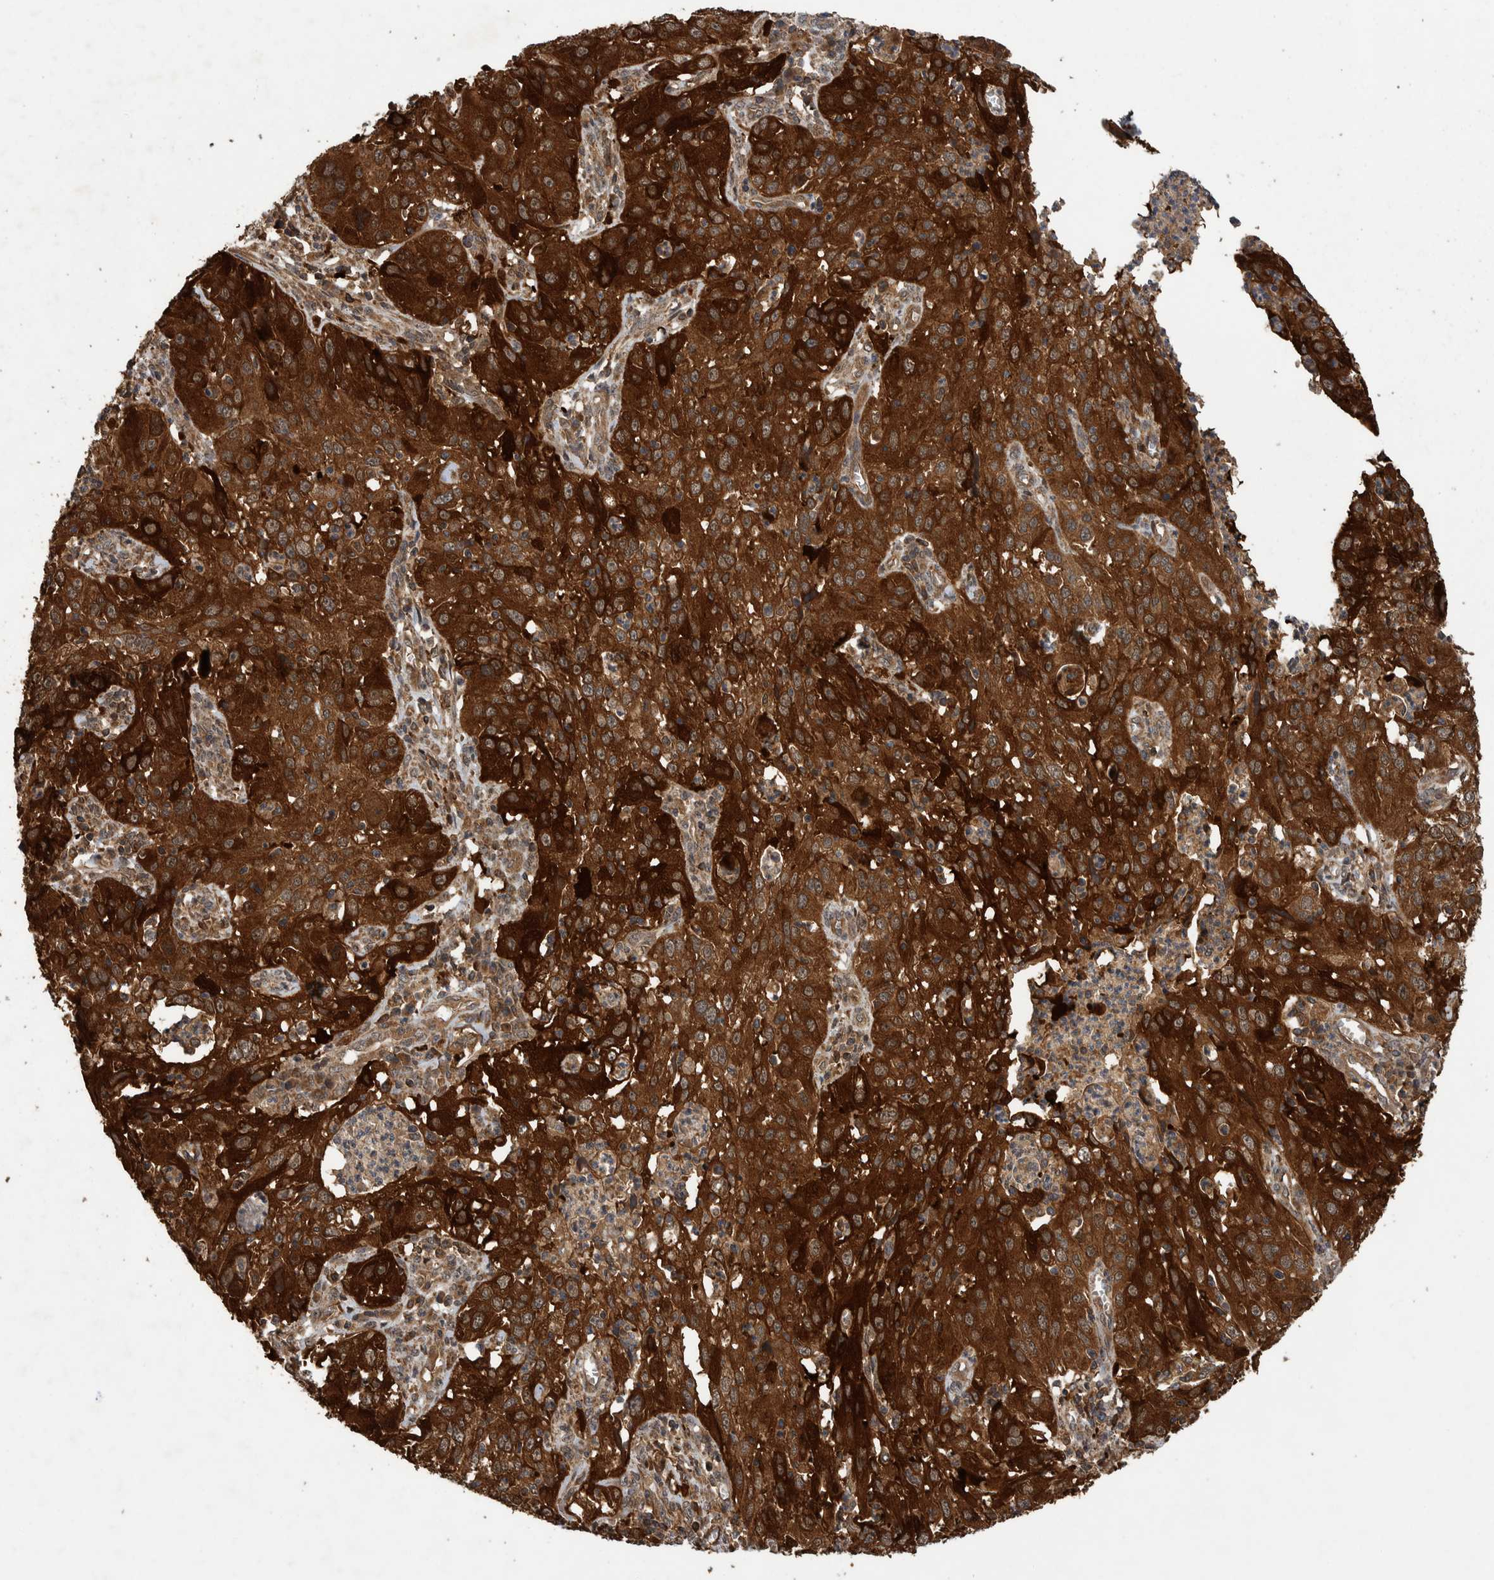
{"staining": {"intensity": "strong", "quantity": ">75%", "location": "cytoplasmic/membranous"}, "tissue": "cervical cancer", "cell_type": "Tumor cells", "image_type": "cancer", "snomed": [{"axis": "morphology", "description": "Squamous cell carcinoma, NOS"}, {"axis": "topography", "description": "Cervix"}], "caption": "Strong cytoplasmic/membranous positivity for a protein is identified in about >75% of tumor cells of squamous cell carcinoma (cervical) using IHC.", "gene": "TRIM16", "patient": {"sex": "female", "age": 32}}